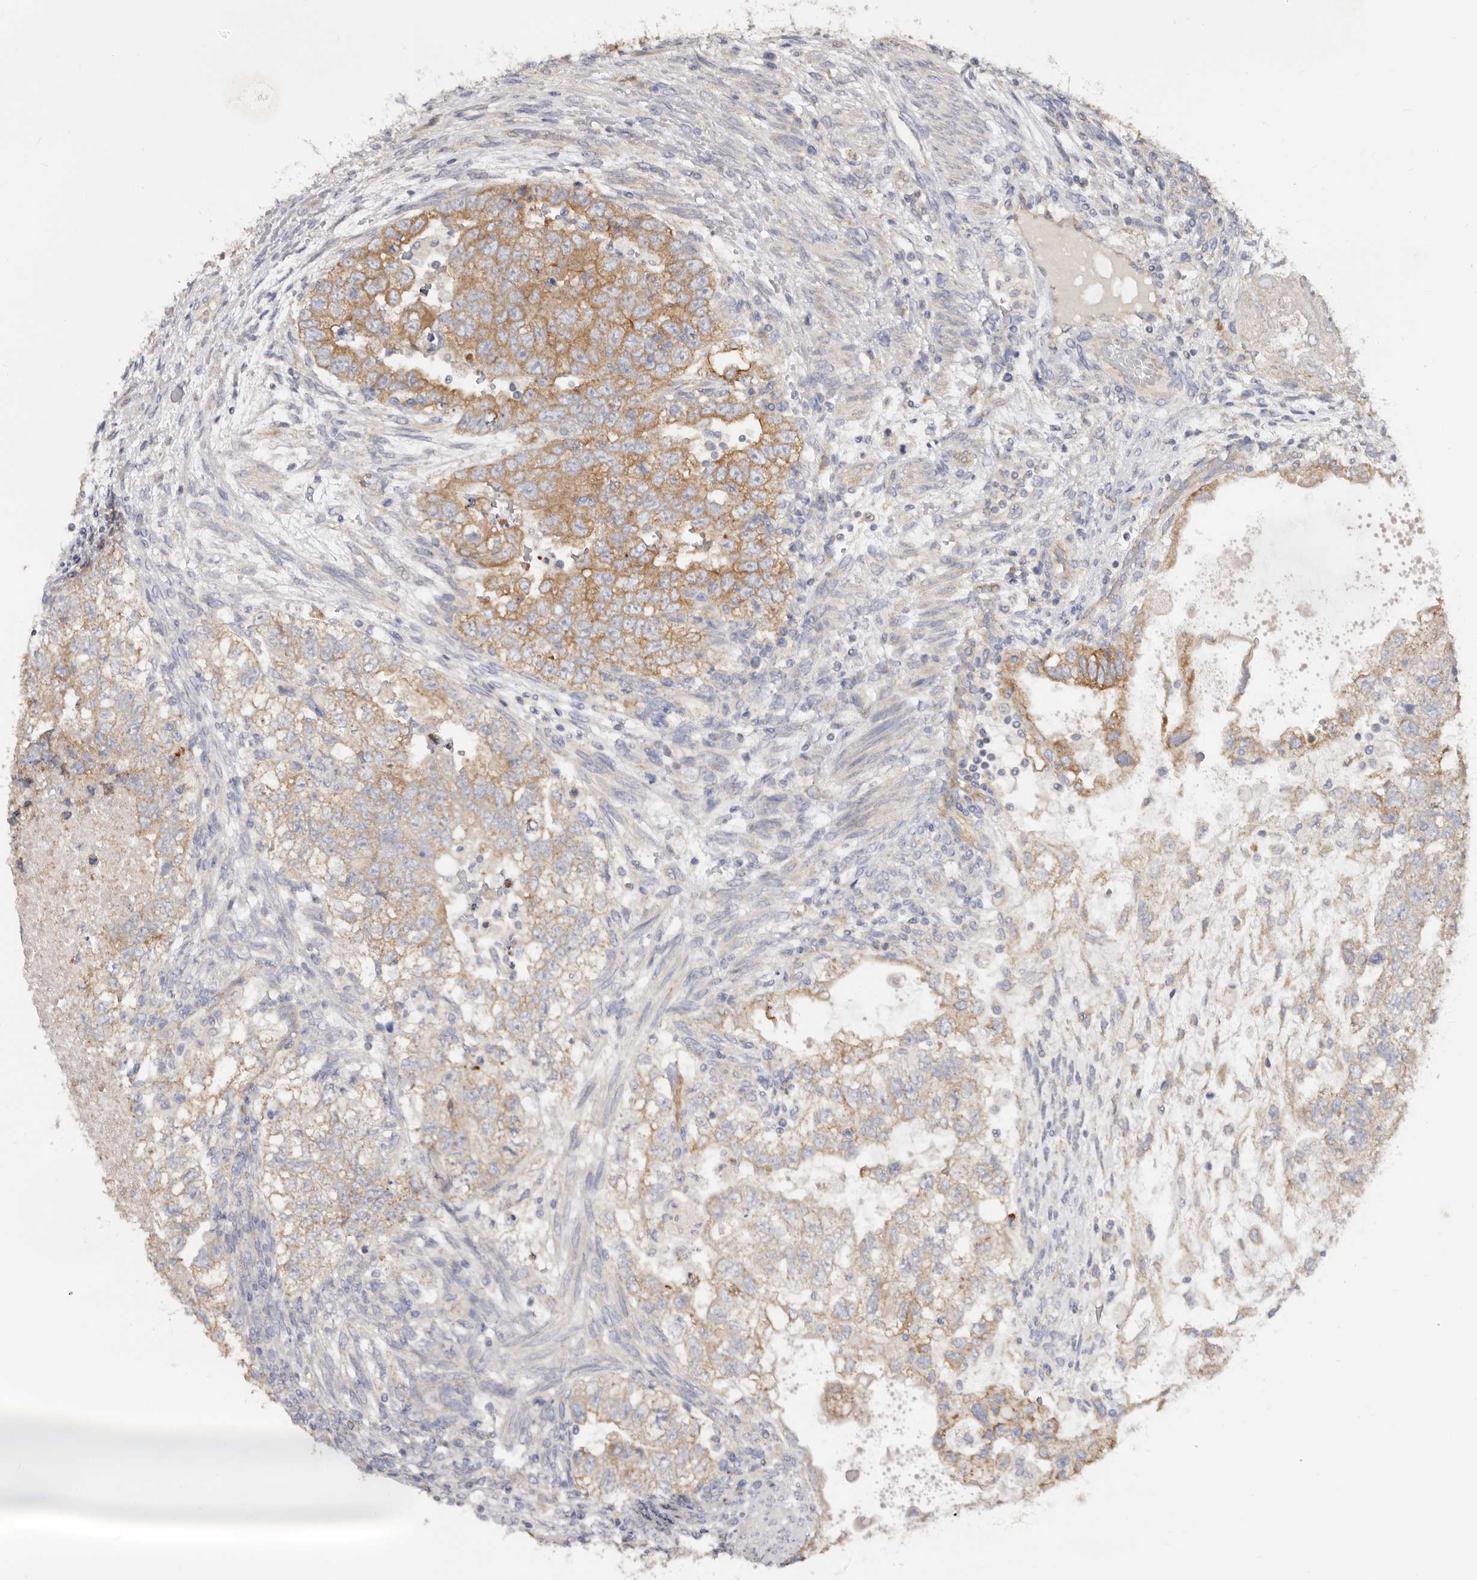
{"staining": {"intensity": "moderate", "quantity": "25%-75%", "location": "cytoplasmic/membranous"}, "tissue": "testis cancer", "cell_type": "Tumor cells", "image_type": "cancer", "snomed": [{"axis": "morphology", "description": "Carcinoma, Embryonal, NOS"}, {"axis": "topography", "description": "Testis"}], "caption": "There is medium levels of moderate cytoplasmic/membranous positivity in tumor cells of testis cancer, as demonstrated by immunohistochemical staining (brown color).", "gene": "BAIAP2L1", "patient": {"sex": "male", "age": 37}}